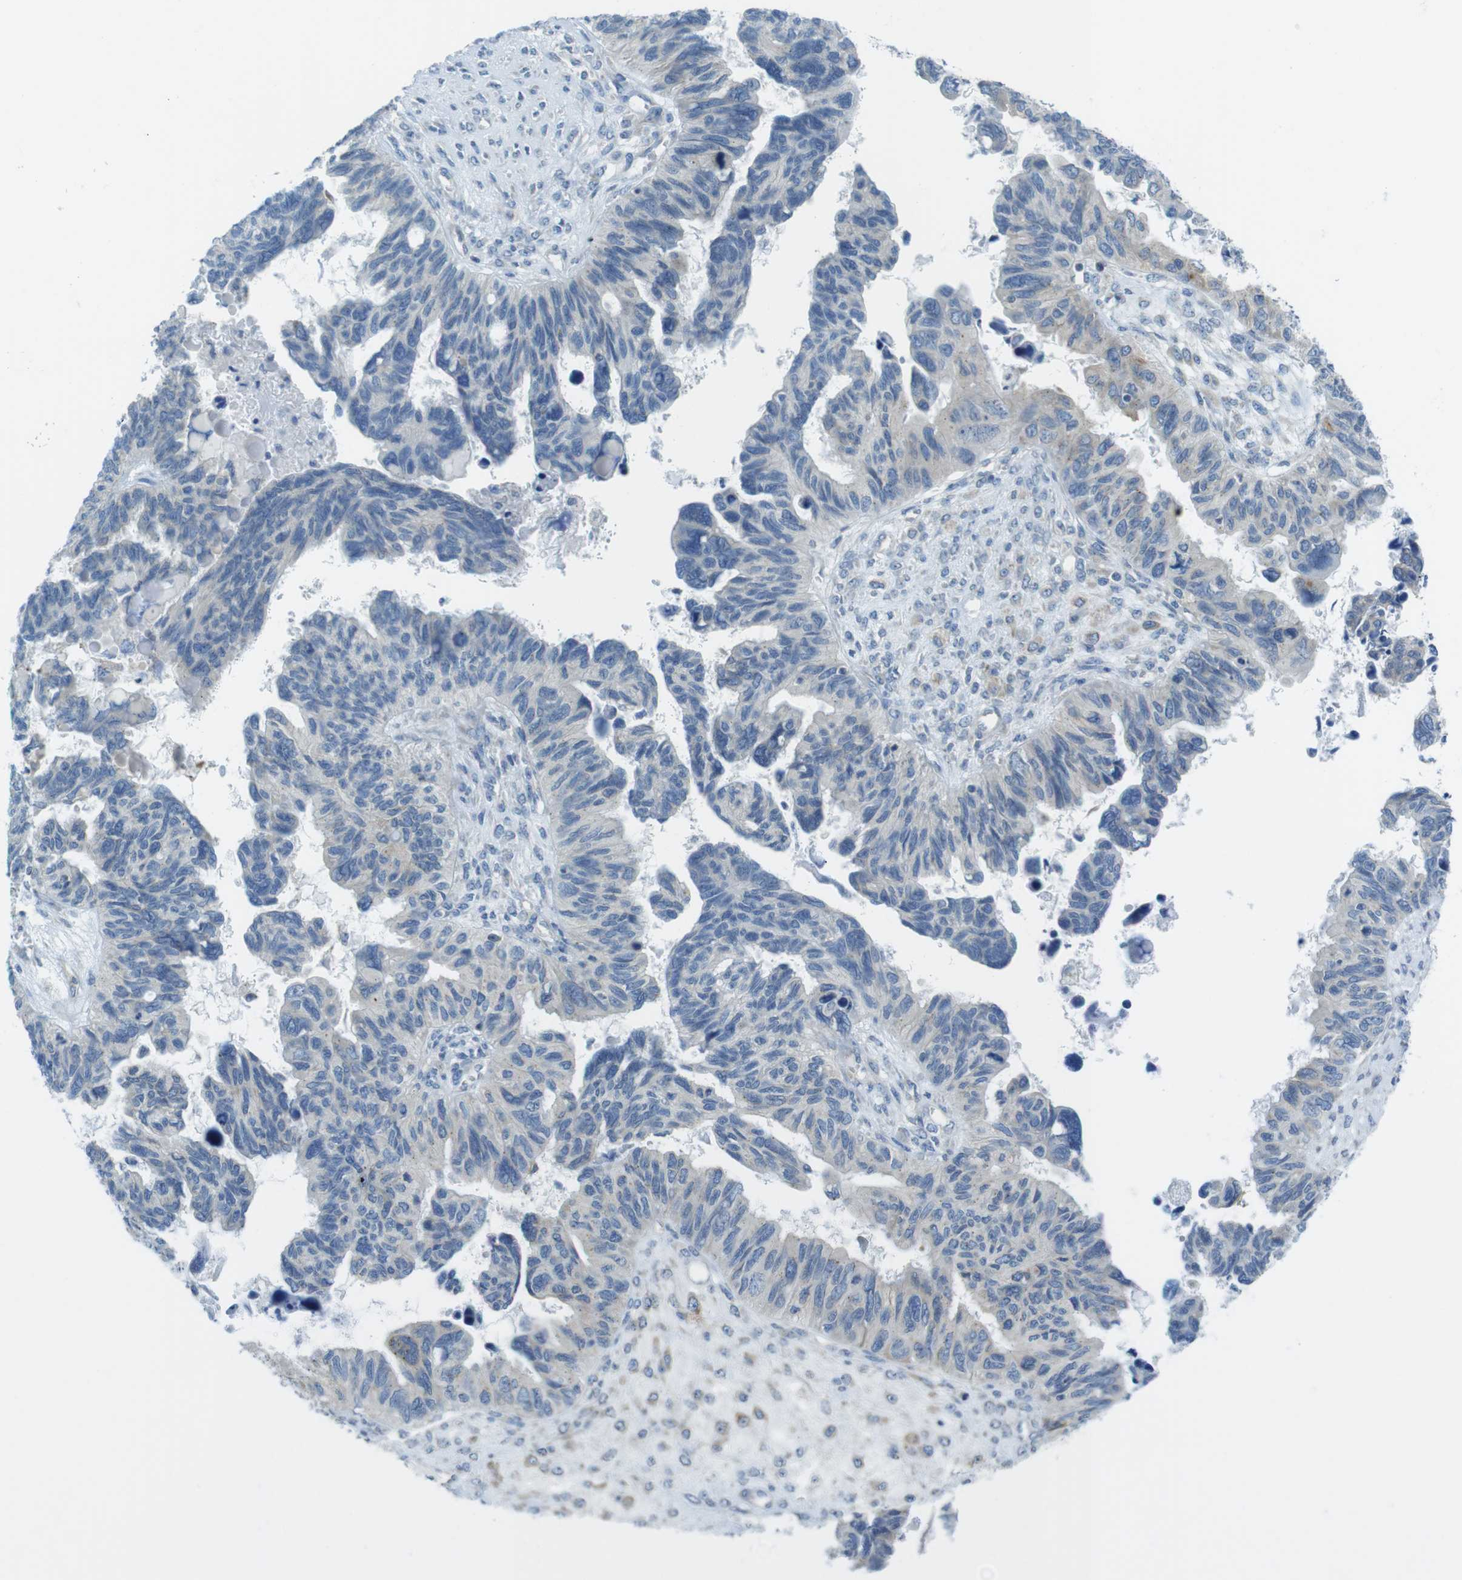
{"staining": {"intensity": "negative", "quantity": "none", "location": "none"}, "tissue": "ovarian cancer", "cell_type": "Tumor cells", "image_type": "cancer", "snomed": [{"axis": "morphology", "description": "Cystadenocarcinoma, serous, NOS"}, {"axis": "topography", "description": "Ovary"}], "caption": "This is an IHC photomicrograph of ovarian cancer (serous cystadenocarcinoma). There is no expression in tumor cells.", "gene": "CLPTM1L", "patient": {"sex": "female", "age": 79}}